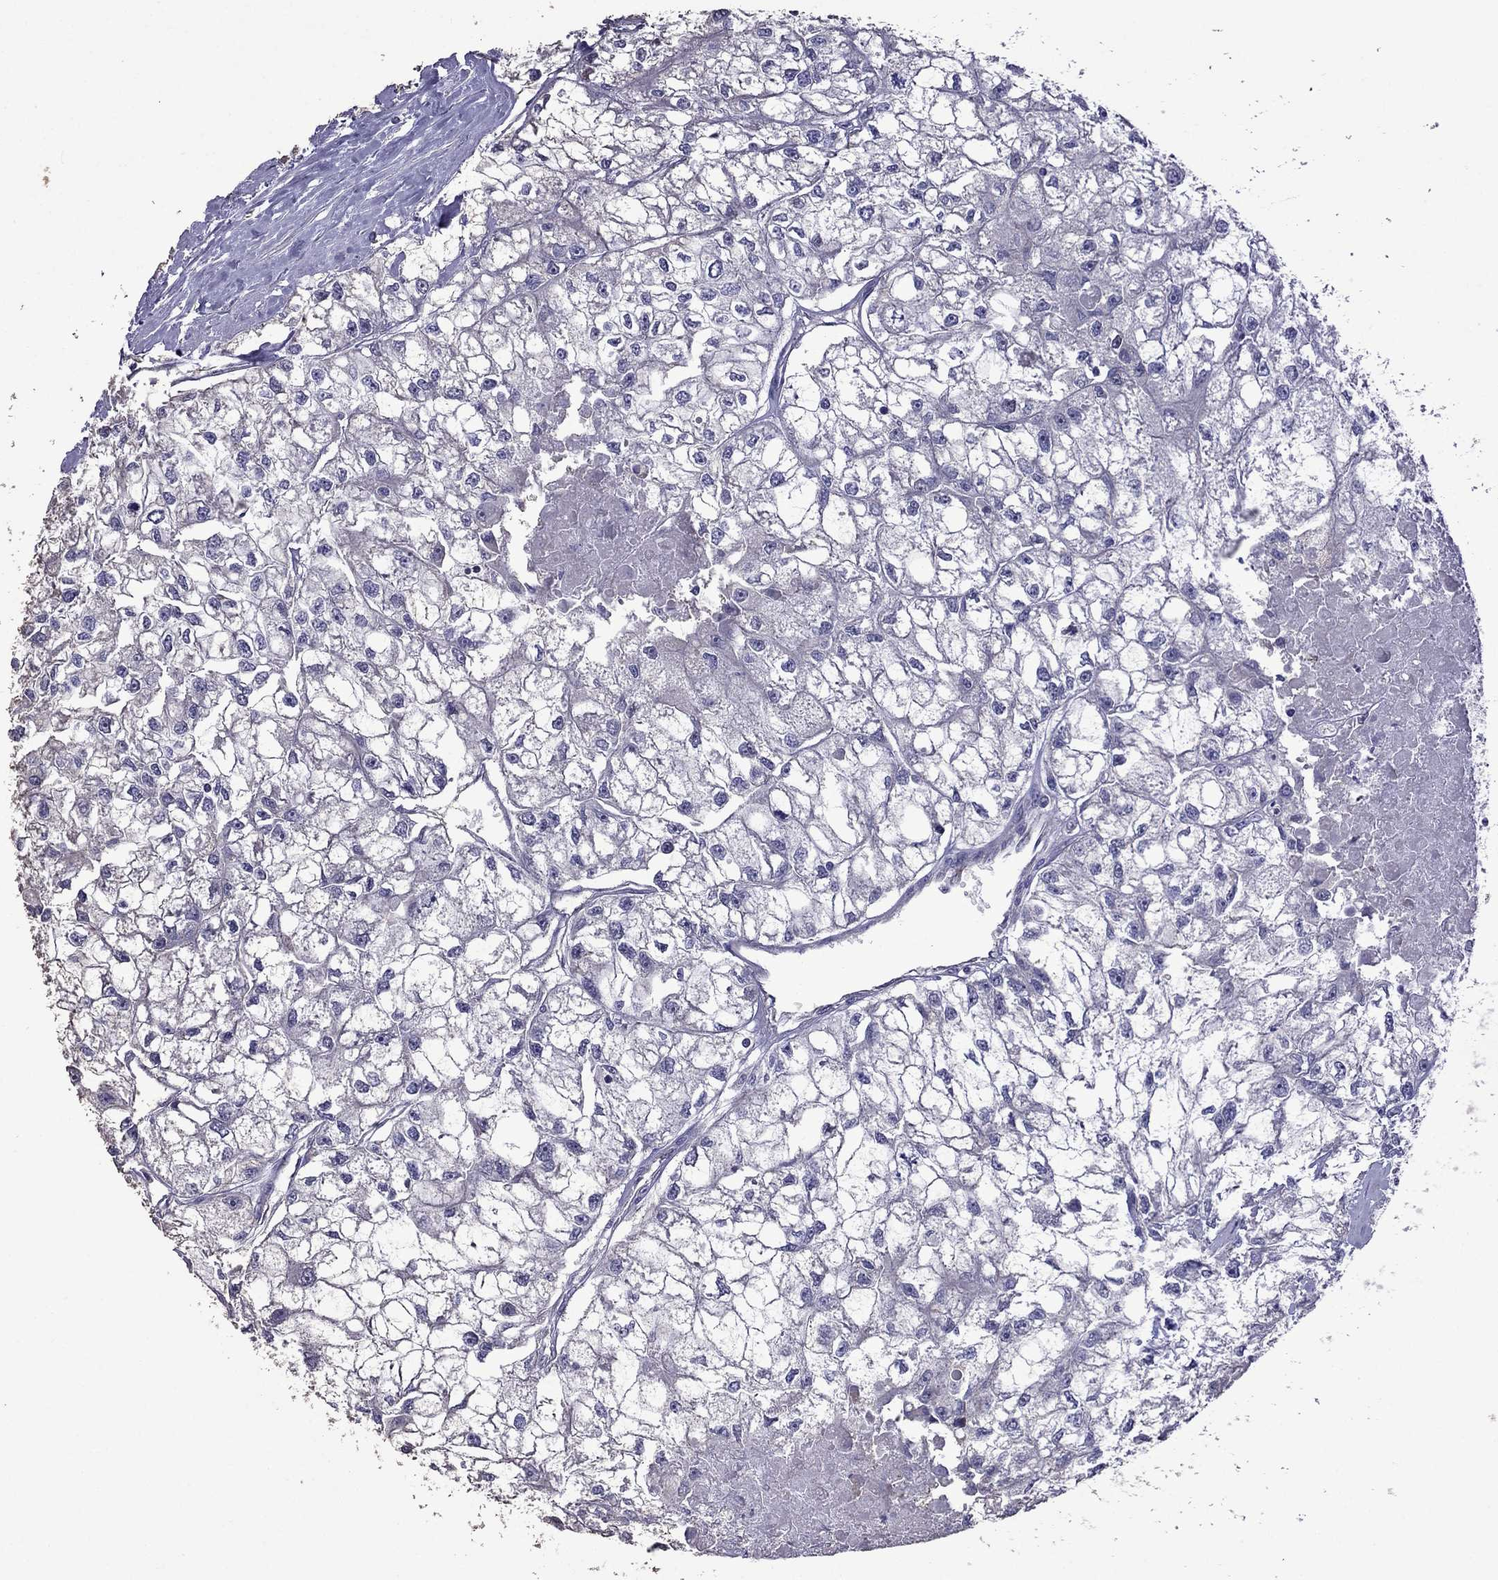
{"staining": {"intensity": "negative", "quantity": "none", "location": "none"}, "tissue": "renal cancer", "cell_type": "Tumor cells", "image_type": "cancer", "snomed": [{"axis": "morphology", "description": "Adenocarcinoma, NOS"}, {"axis": "topography", "description": "Kidney"}], "caption": "Protein analysis of adenocarcinoma (renal) shows no significant staining in tumor cells.", "gene": "AK5", "patient": {"sex": "male", "age": 56}}